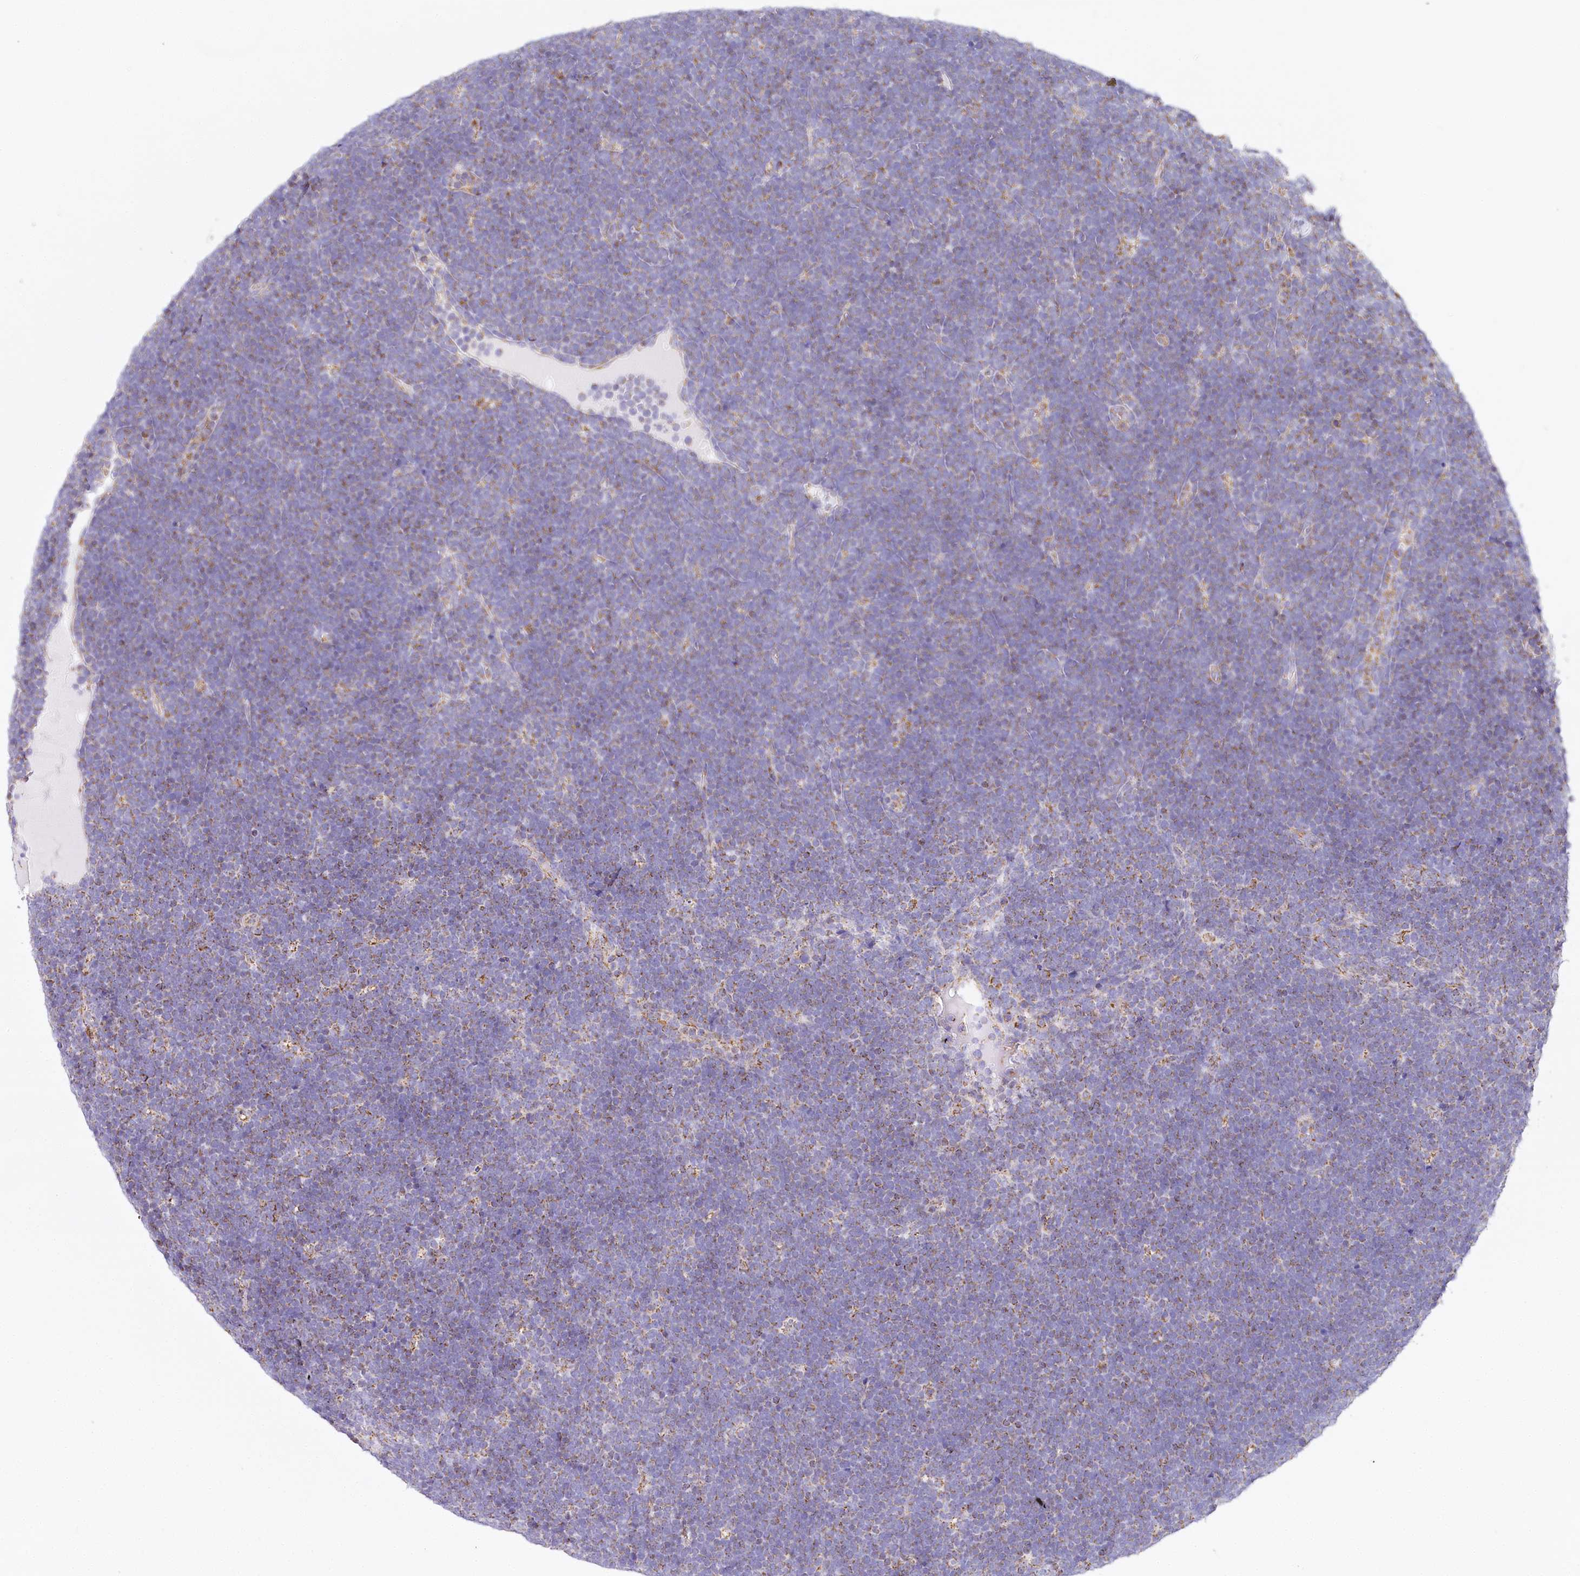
{"staining": {"intensity": "moderate", "quantity": "<25%", "location": "cytoplasmic/membranous"}, "tissue": "lymphoma", "cell_type": "Tumor cells", "image_type": "cancer", "snomed": [{"axis": "morphology", "description": "Malignant lymphoma, non-Hodgkin's type, High grade"}, {"axis": "topography", "description": "Lymph node"}], "caption": "Tumor cells exhibit low levels of moderate cytoplasmic/membranous expression in about <25% of cells in high-grade malignant lymphoma, non-Hodgkin's type. The staining was performed using DAB (3,3'-diaminobenzidine), with brown indicating positive protein expression. Nuclei are stained blue with hematoxylin.", "gene": "LSS", "patient": {"sex": "male", "age": 13}}